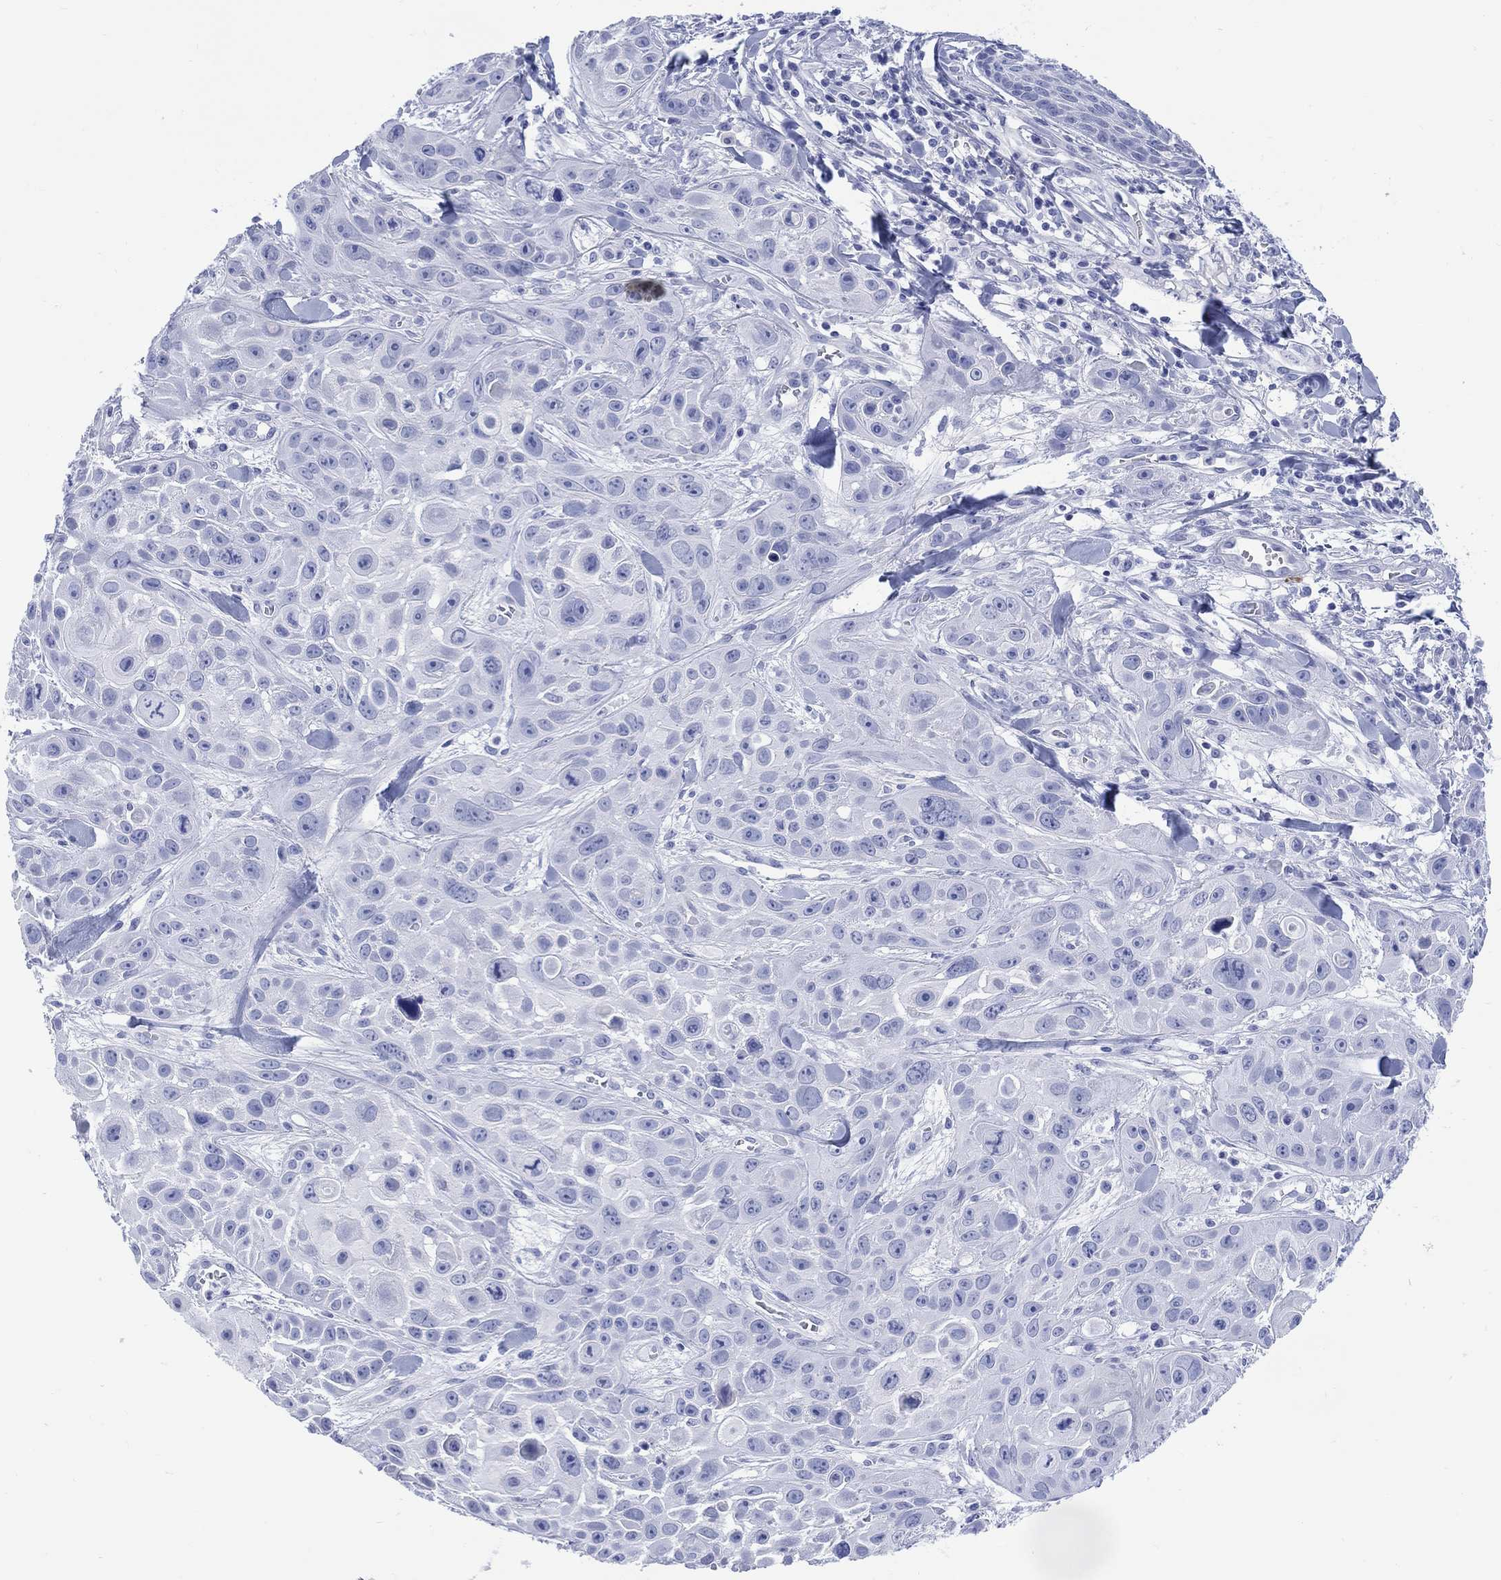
{"staining": {"intensity": "negative", "quantity": "none", "location": "none"}, "tissue": "skin cancer", "cell_type": "Tumor cells", "image_type": "cancer", "snomed": [{"axis": "morphology", "description": "Squamous cell carcinoma, NOS"}, {"axis": "topography", "description": "Skin"}, {"axis": "topography", "description": "Anal"}], "caption": "High magnification brightfield microscopy of skin cancer (squamous cell carcinoma) stained with DAB (brown) and counterstained with hematoxylin (blue): tumor cells show no significant staining. (DAB immunohistochemistry visualized using brightfield microscopy, high magnification).", "gene": "LRRD1", "patient": {"sex": "female", "age": 75}}